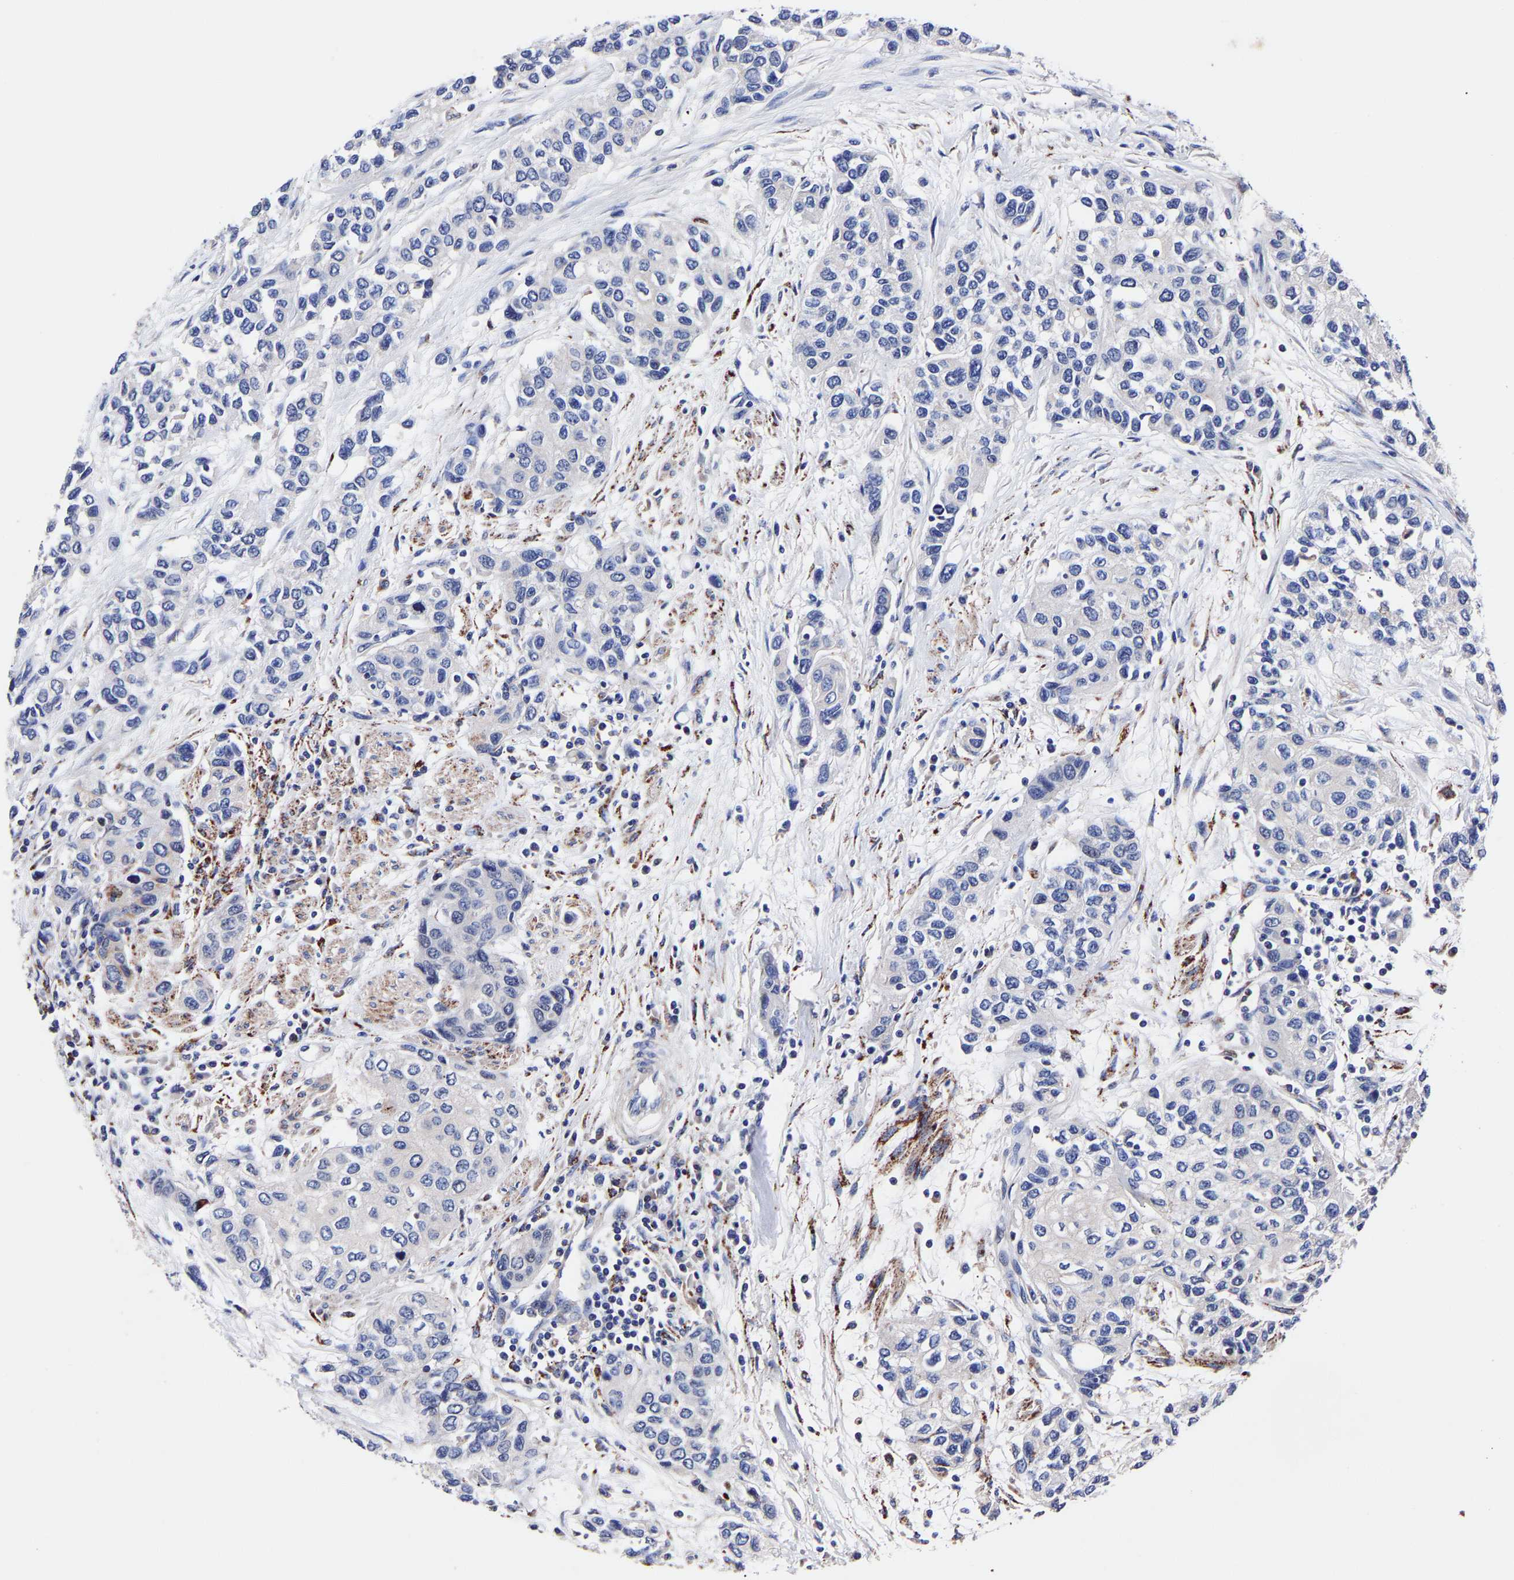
{"staining": {"intensity": "negative", "quantity": "none", "location": "none"}, "tissue": "urothelial cancer", "cell_type": "Tumor cells", "image_type": "cancer", "snomed": [{"axis": "morphology", "description": "Urothelial carcinoma, High grade"}, {"axis": "topography", "description": "Urinary bladder"}], "caption": "Protein analysis of urothelial cancer displays no significant staining in tumor cells. (Brightfield microscopy of DAB (3,3'-diaminobenzidine) immunohistochemistry (IHC) at high magnification).", "gene": "SEM1", "patient": {"sex": "female", "age": 56}}